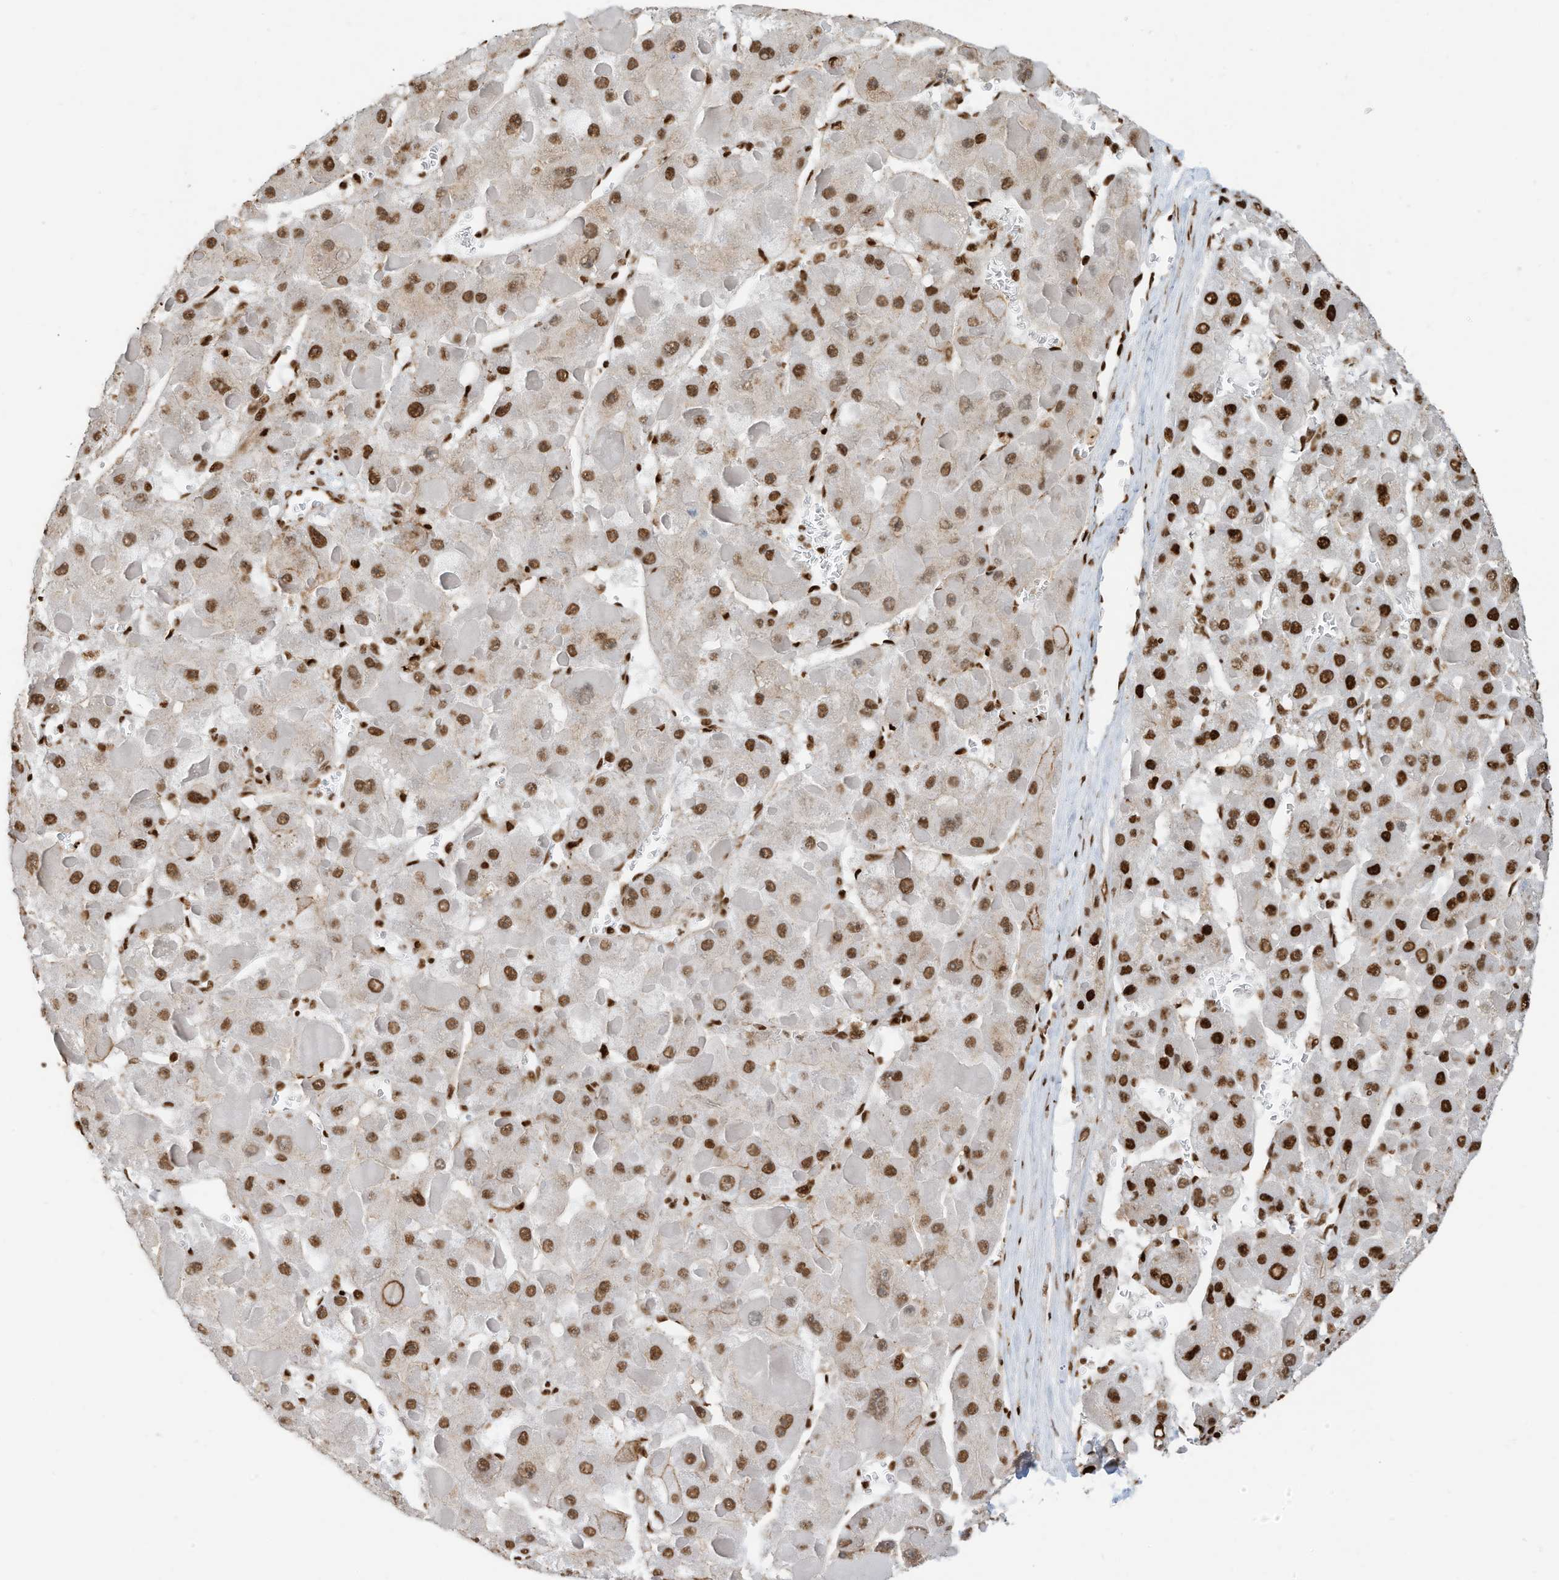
{"staining": {"intensity": "strong", "quantity": ">75%", "location": "nuclear"}, "tissue": "liver cancer", "cell_type": "Tumor cells", "image_type": "cancer", "snomed": [{"axis": "morphology", "description": "Carcinoma, Hepatocellular, NOS"}, {"axis": "topography", "description": "Liver"}], "caption": "Immunohistochemistry (IHC) staining of hepatocellular carcinoma (liver), which exhibits high levels of strong nuclear staining in about >75% of tumor cells indicating strong nuclear protein expression. The staining was performed using DAB (brown) for protein detection and nuclei were counterstained in hematoxylin (blue).", "gene": "SAMD15", "patient": {"sex": "female", "age": 73}}